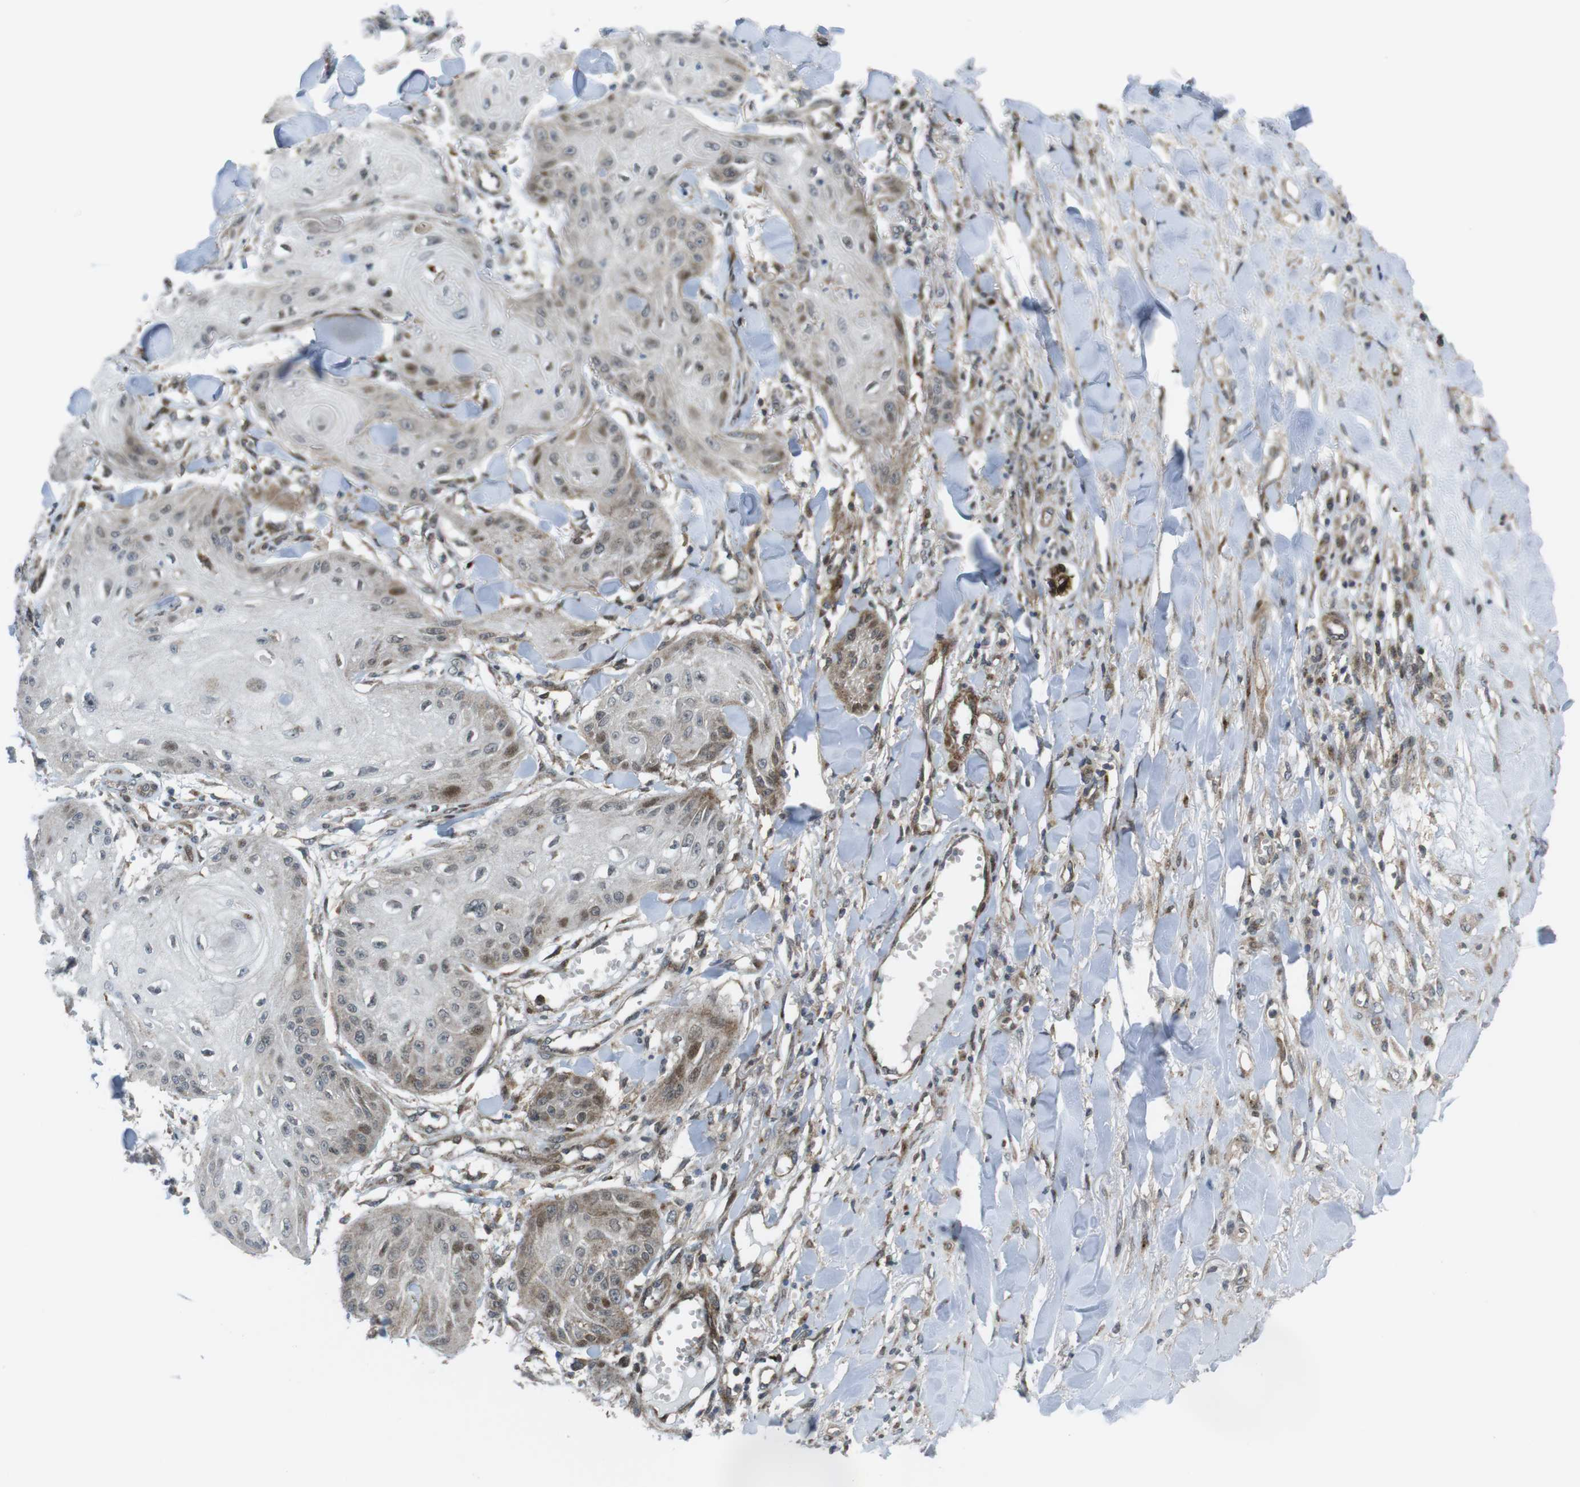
{"staining": {"intensity": "weak", "quantity": "<25%", "location": "cytoplasmic/membranous,nuclear"}, "tissue": "skin cancer", "cell_type": "Tumor cells", "image_type": "cancer", "snomed": [{"axis": "morphology", "description": "Squamous cell carcinoma, NOS"}, {"axis": "topography", "description": "Skin"}], "caption": "The immunohistochemistry photomicrograph has no significant staining in tumor cells of skin squamous cell carcinoma tissue.", "gene": "CUL7", "patient": {"sex": "male", "age": 74}}